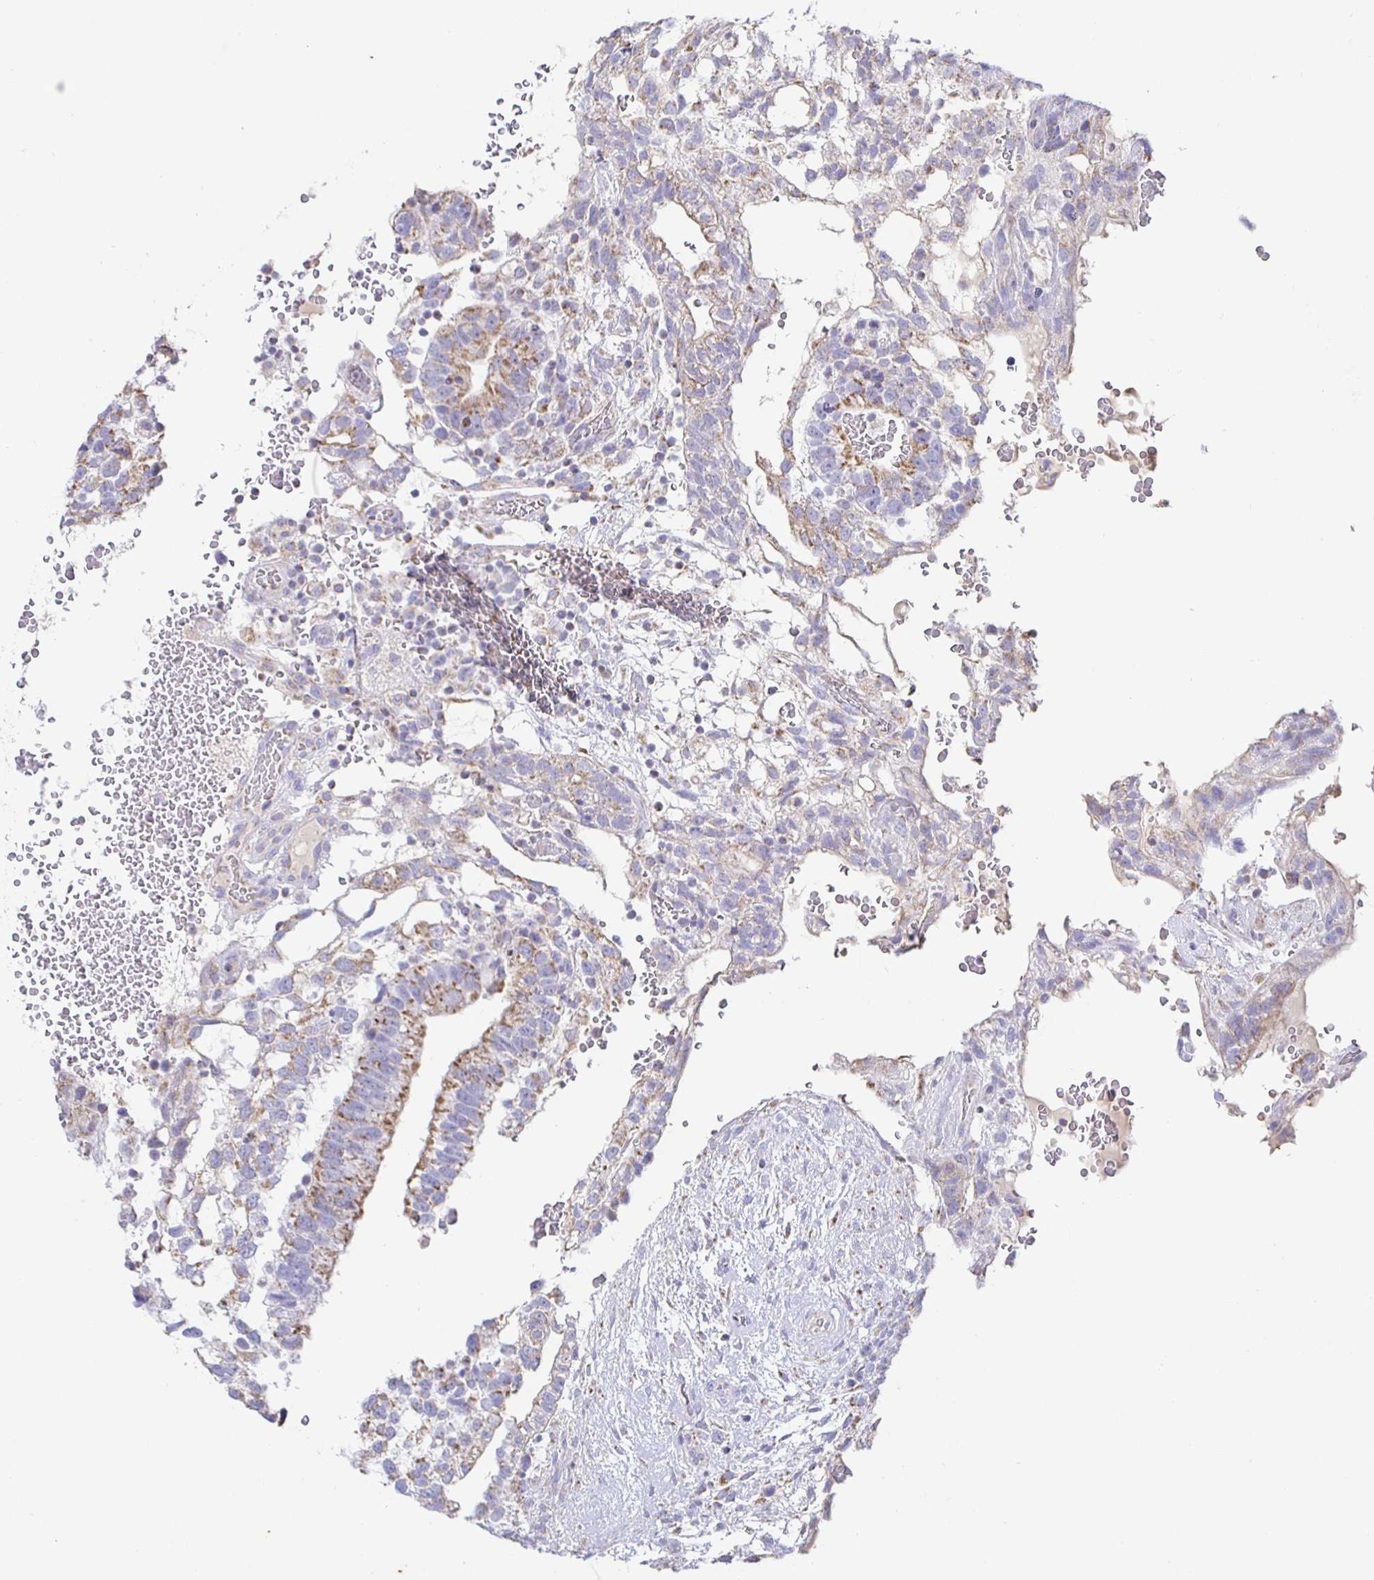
{"staining": {"intensity": "moderate", "quantity": ">75%", "location": "cytoplasmic/membranous"}, "tissue": "testis cancer", "cell_type": "Tumor cells", "image_type": "cancer", "snomed": [{"axis": "morphology", "description": "Carcinoma, Embryonal, NOS"}, {"axis": "topography", "description": "Testis"}], "caption": "This micrograph shows IHC staining of human embryonal carcinoma (testis), with medium moderate cytoplasmic/membranous positivity in approximately >75% of tumor cells.", "gene": "SYNGR4", "patient": {"sex": "male", "age": 32}}